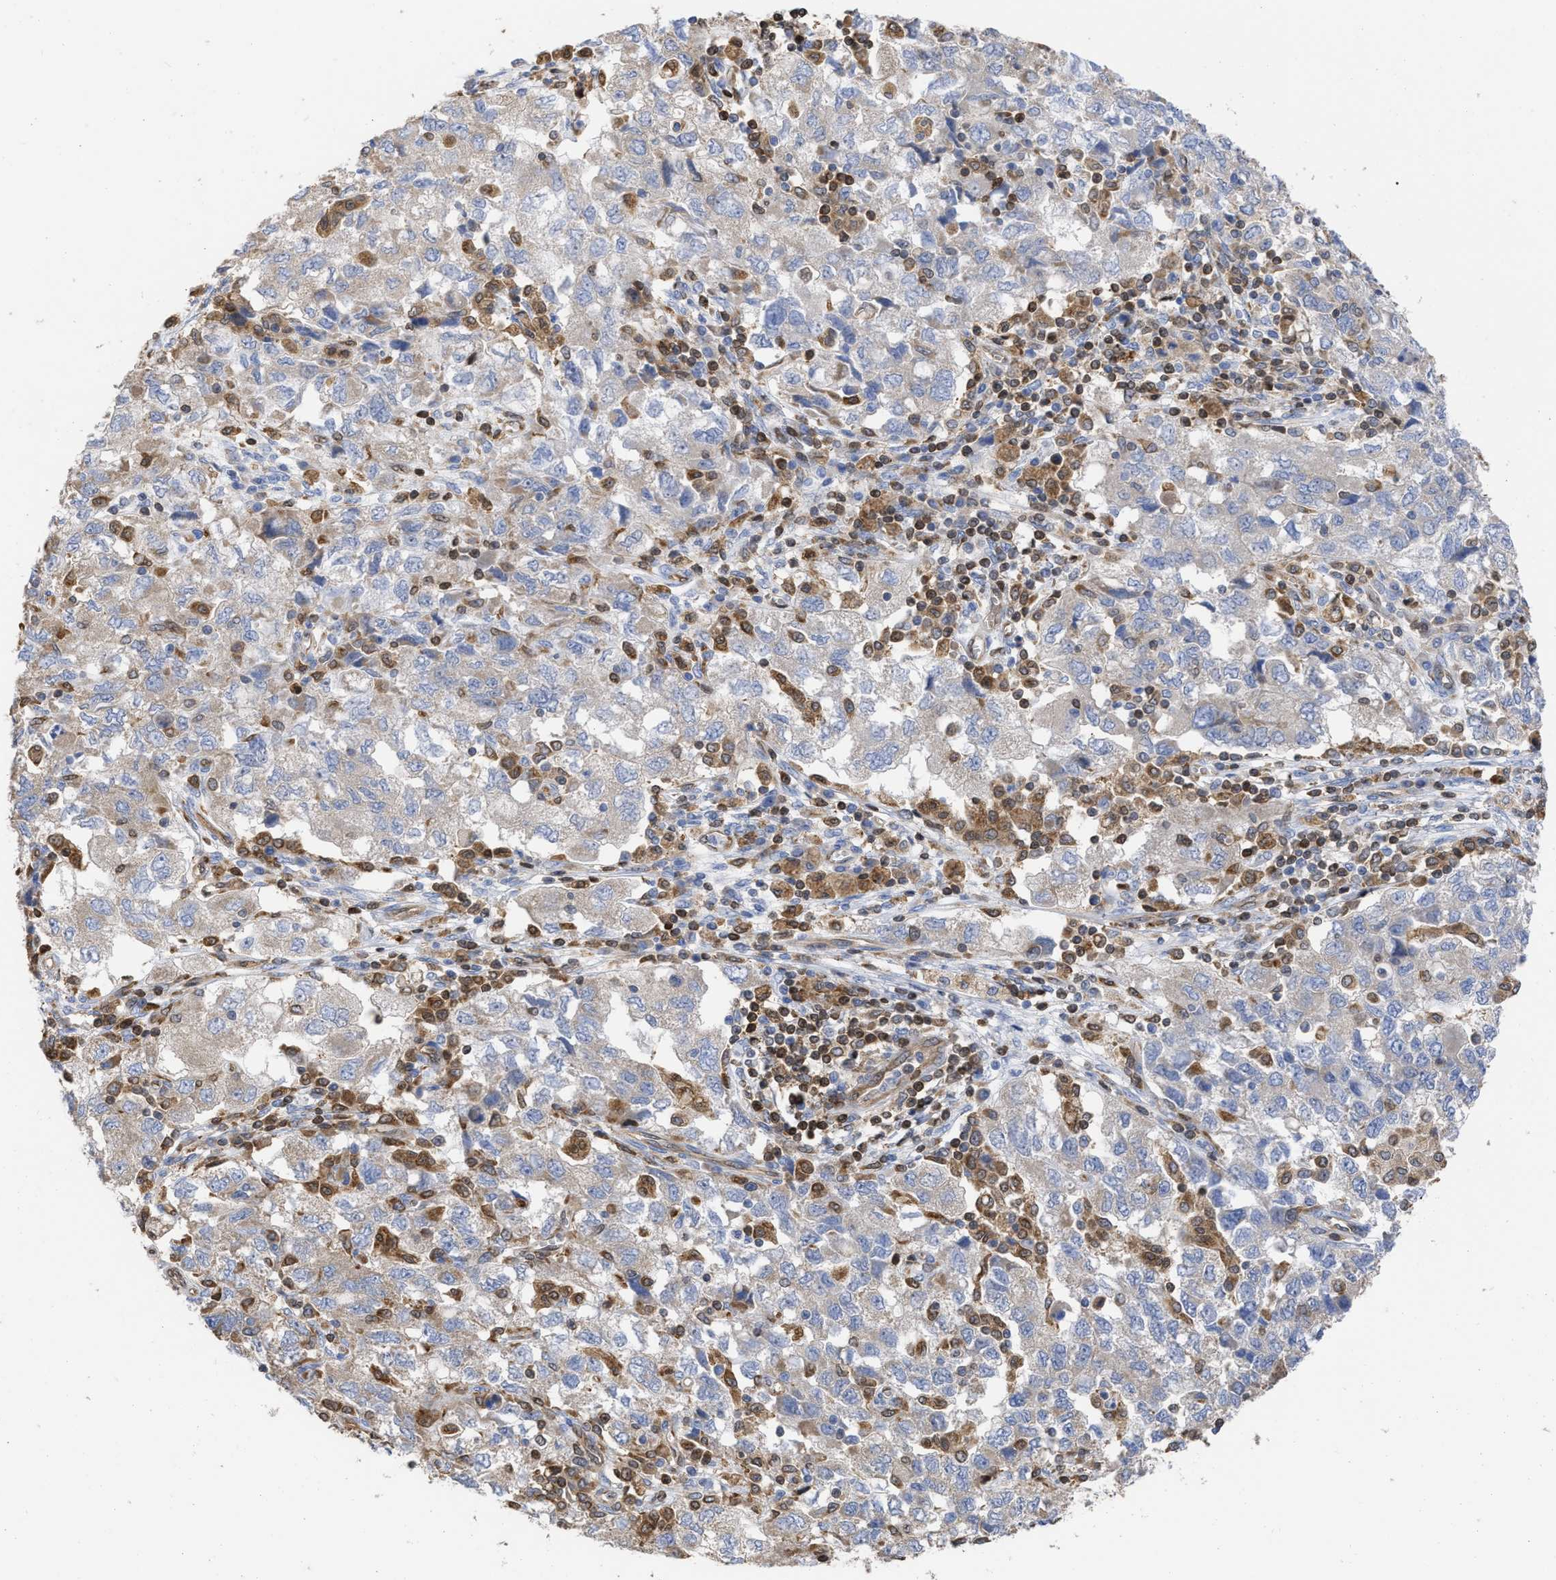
{"staining": {"intensity": "weak", "quantity": "25%-75%", "location": "cytoplasmic/membranous"}, "tissue": "ovarian cancer", "cell_type": "Tumor cells", "image_type": "cancer", "snomed": [{"axis": "morphology", "description": "Carcinoma, NOS"}, {"axis": "morphology", "description": "Cystadenocarcinoma, serous, NOS"}, {"axis": "topography", "description": "Ovary"}], "caption": "Brown immunohistochemical staining in ovarian cancer demonstrates weak cytoplasmic/membranous staining in approximately 25%-75% of tumor cells. Using DAB (brown) and hematoxylin (blue) stains, captured at high magnification using brightfield microscopy.", "gene": "GIMAP4", "patient": {"sex": "female", "age": 69}}